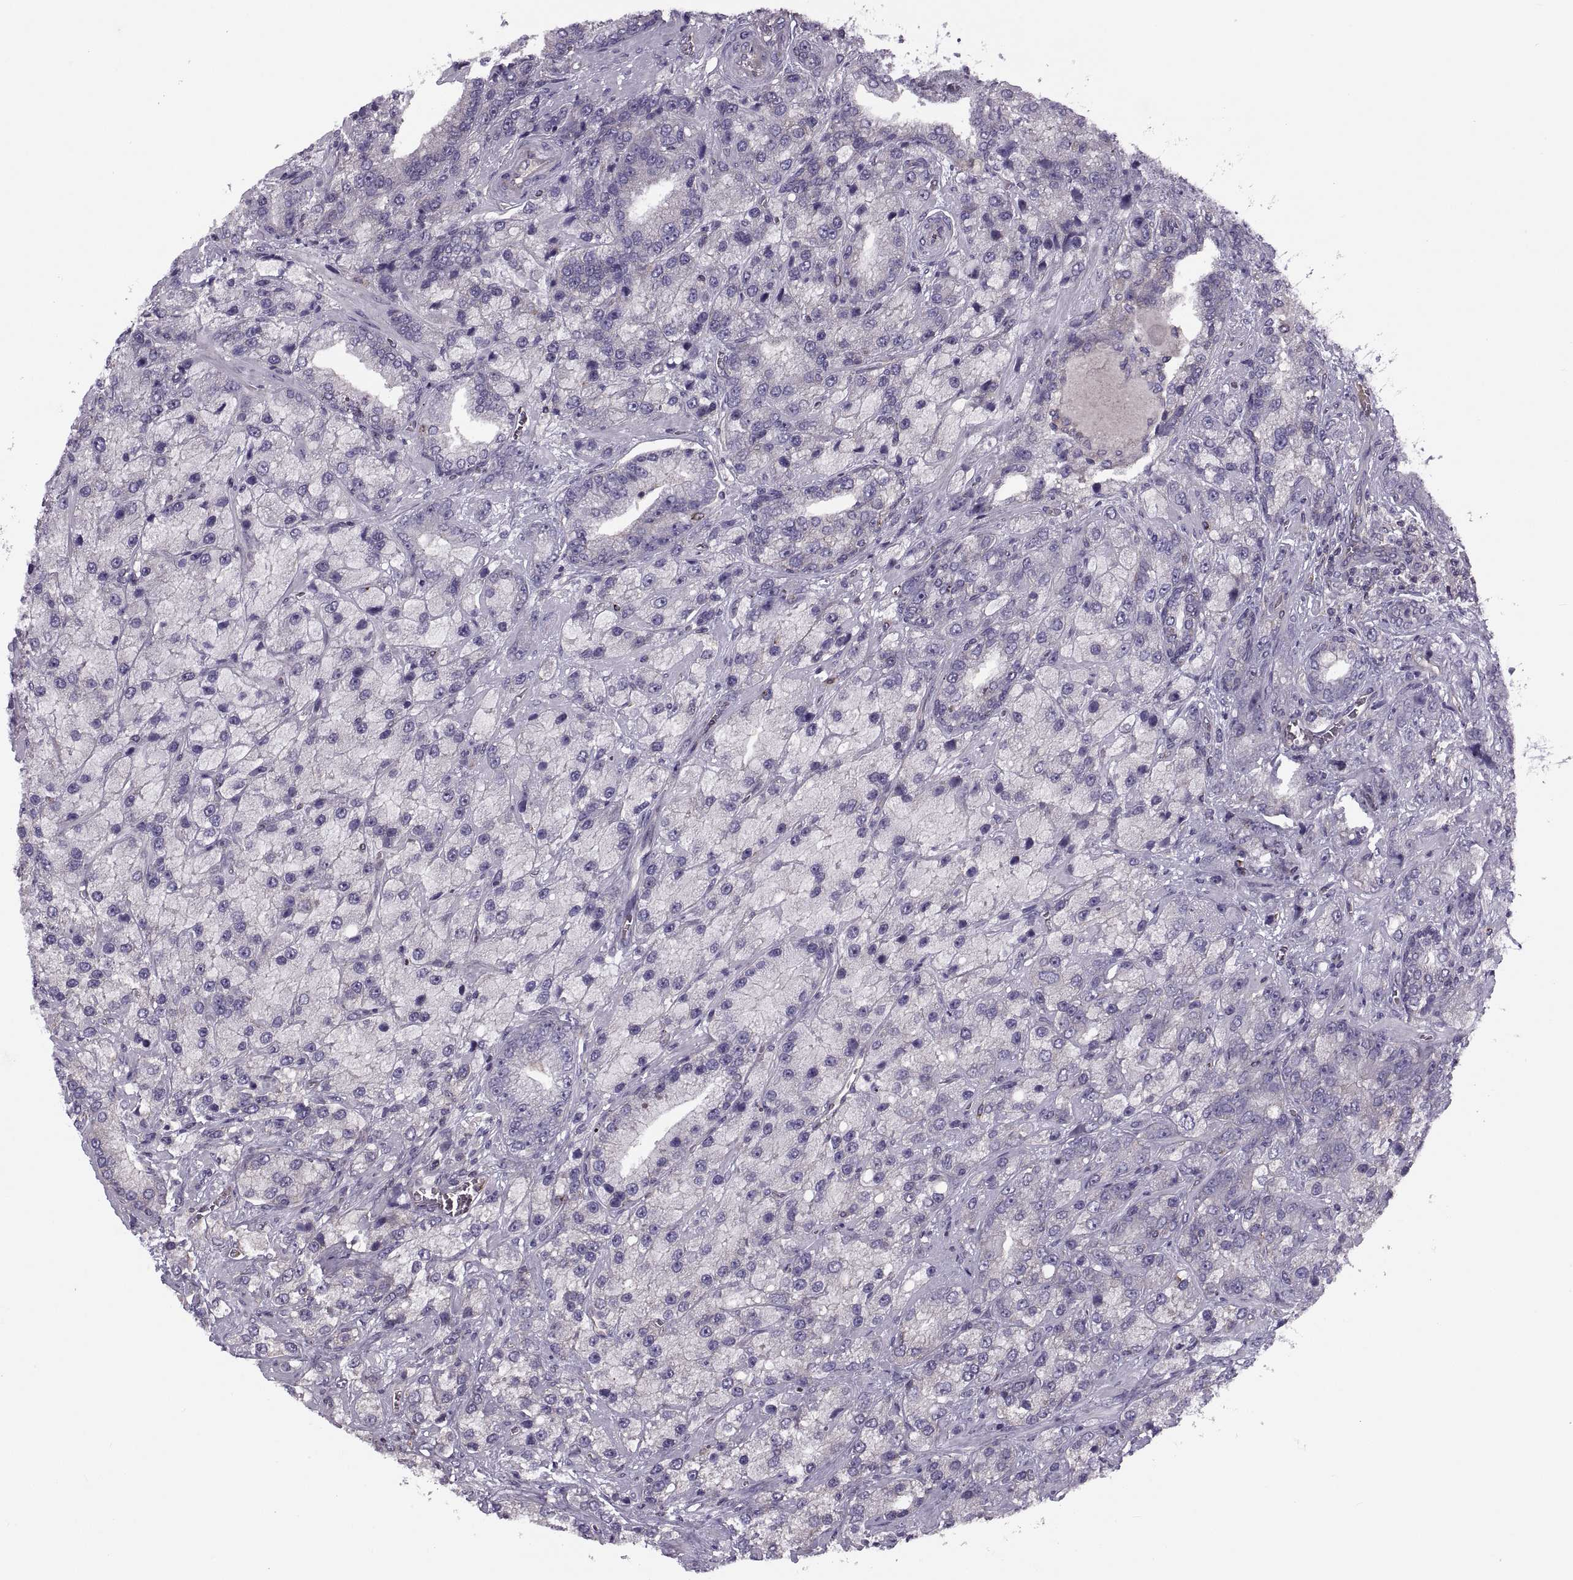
{"staining": {"intensity": "negative", "quantity": "none", "location": "none"}, "tissue": "prostate cancer", "cell_type": "Tumor cells", "image_type": "cancer", "snomed": [{"axis": "morphology", "description": "Adenocarcinoma, NOS"}, {"axis": "topography", "description": "Prostate"}], "caption": "Protein analysis of adenocarcinoma (prostate) exhibits no significant positivity in tumor cells.", "gene": "SLC2A3", "patient": {"sex": "male", "age": 63}}